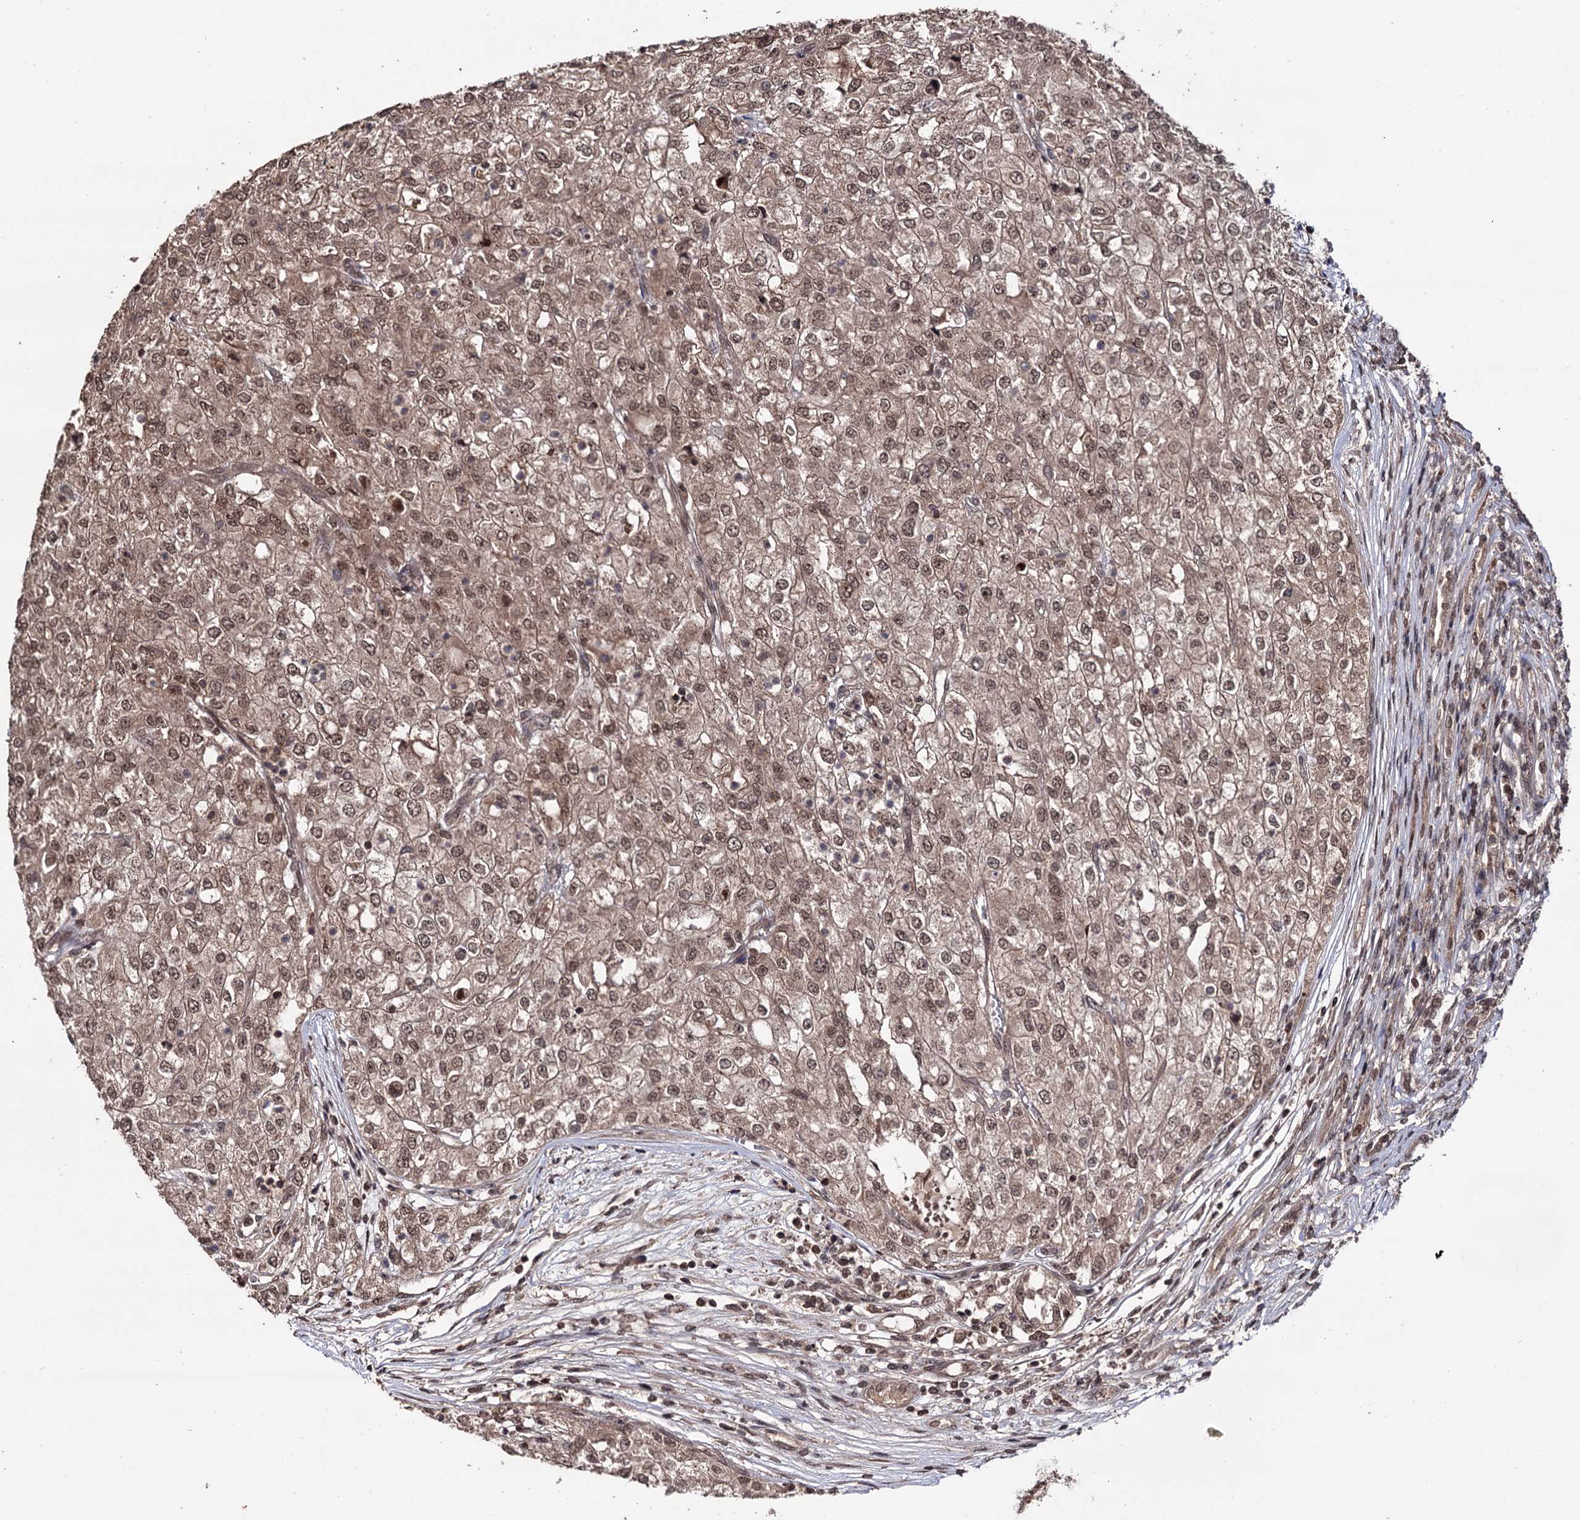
{"staining": {"intensity": "moderate", "quantity": ">75%", "location": "cytoplasmic/membranous,nuclear"}, "tissue": "renal cancer", "cell_type": "Tumor cells", "image_type": "cancer", "snomed": [{"axis": "morphology", "description": "Adenocarcinoma, NOS"}, {"axis": "topography", "description": "Kidney"}], "caption": "Immunohistochemistry of human adenocarcinoma (renal) shows medium levels of moderate cytoplasmic/membranous and nuclear staining in approximately >75% of tumor cells.", "gene": "KLF5", "patient": {"sex": "female", "age": 54}}